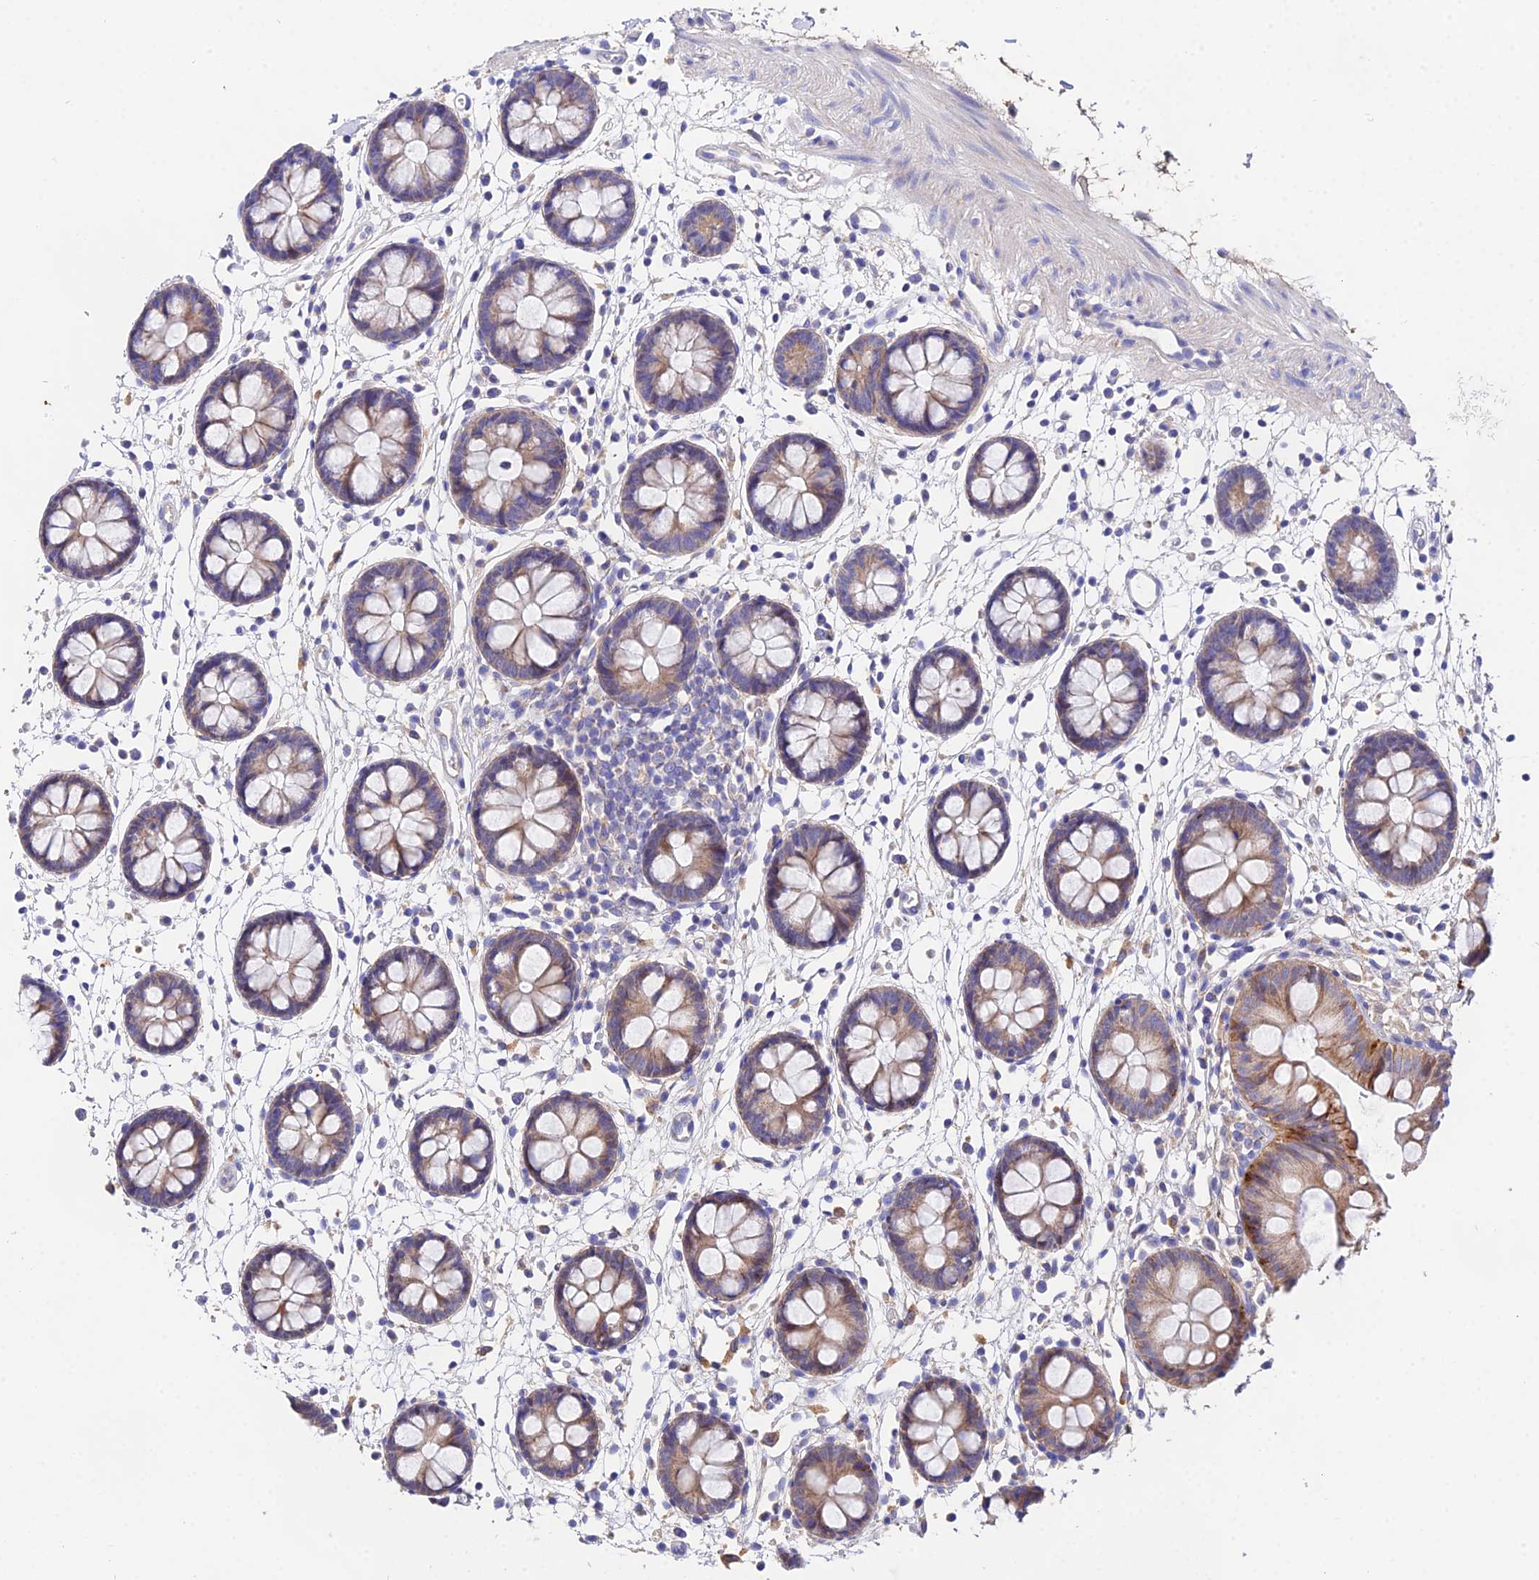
{"staining": {"intensity": "negative", "quantity": "none", "location": "none"}, "tissue": "colon", "cell_type": "Endothelial cells", "image_type": "normal", "snomed": [{"axis": "morphology", "description": "Normal tissue, NOS"}, {"axis": "topography", "description": "Colon"}], "caption": "The image shows no staining of endothelial cells in benign colon.", "gene": "PPP2R2A", "patient": {"sex": "male", "age": 56}}